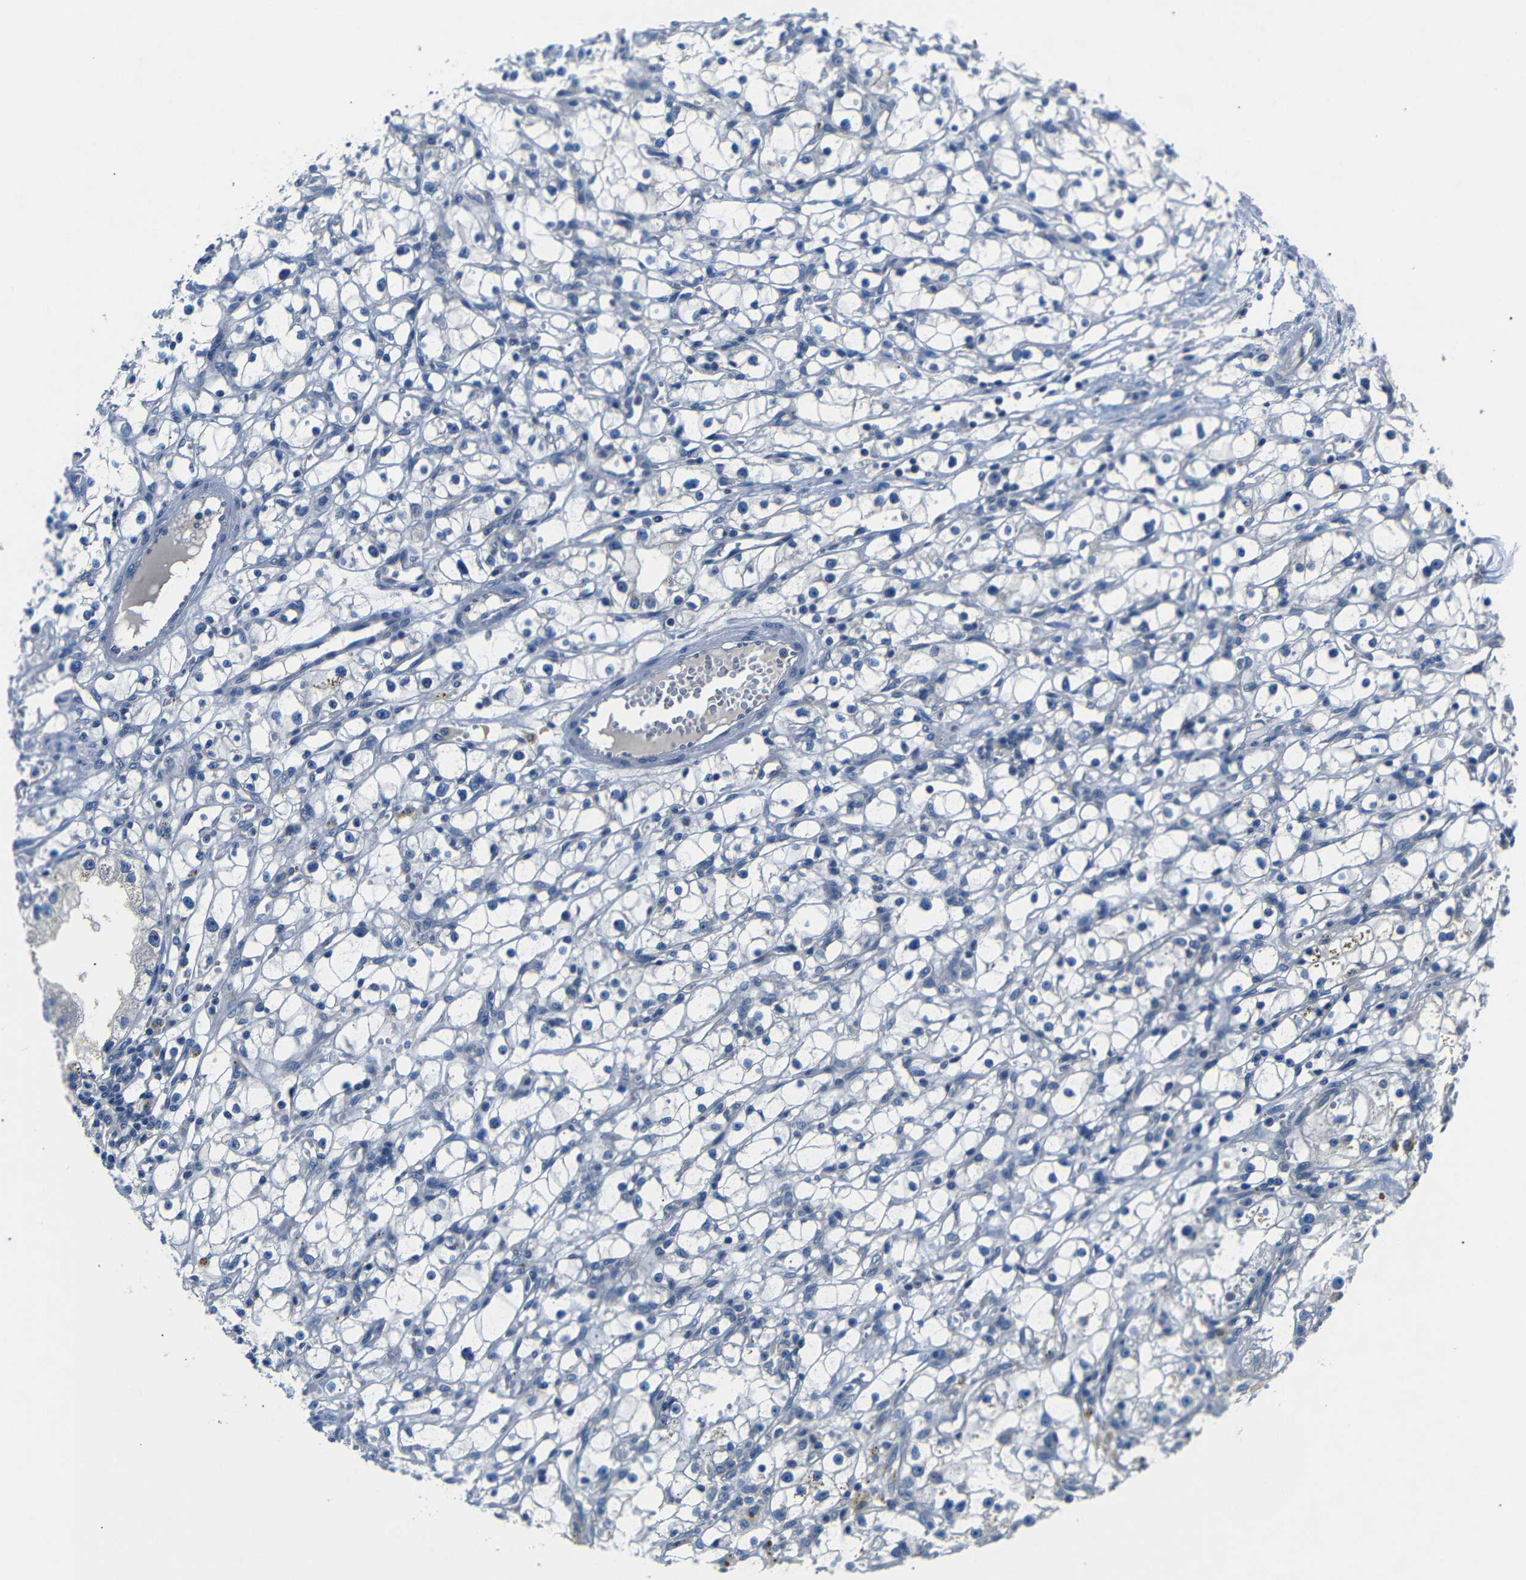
{"staining": {"intensity": "negative", "quantity": "none", "location": "none"}, "tissue": "renal cancer", "cell_type": "Tumor cells", "image_type": "cancer", "snomed": [{"axis": "morphology", "description": "Adenocarcinoma, NOS"}, {"axis": "topography", "description": "Kidney"}], "caption": "Tumor cells show no significant protein expression in renal adenocarcinoma.", "gene": "DCP1A", "patient": {"sex": "male", "age": 56}}